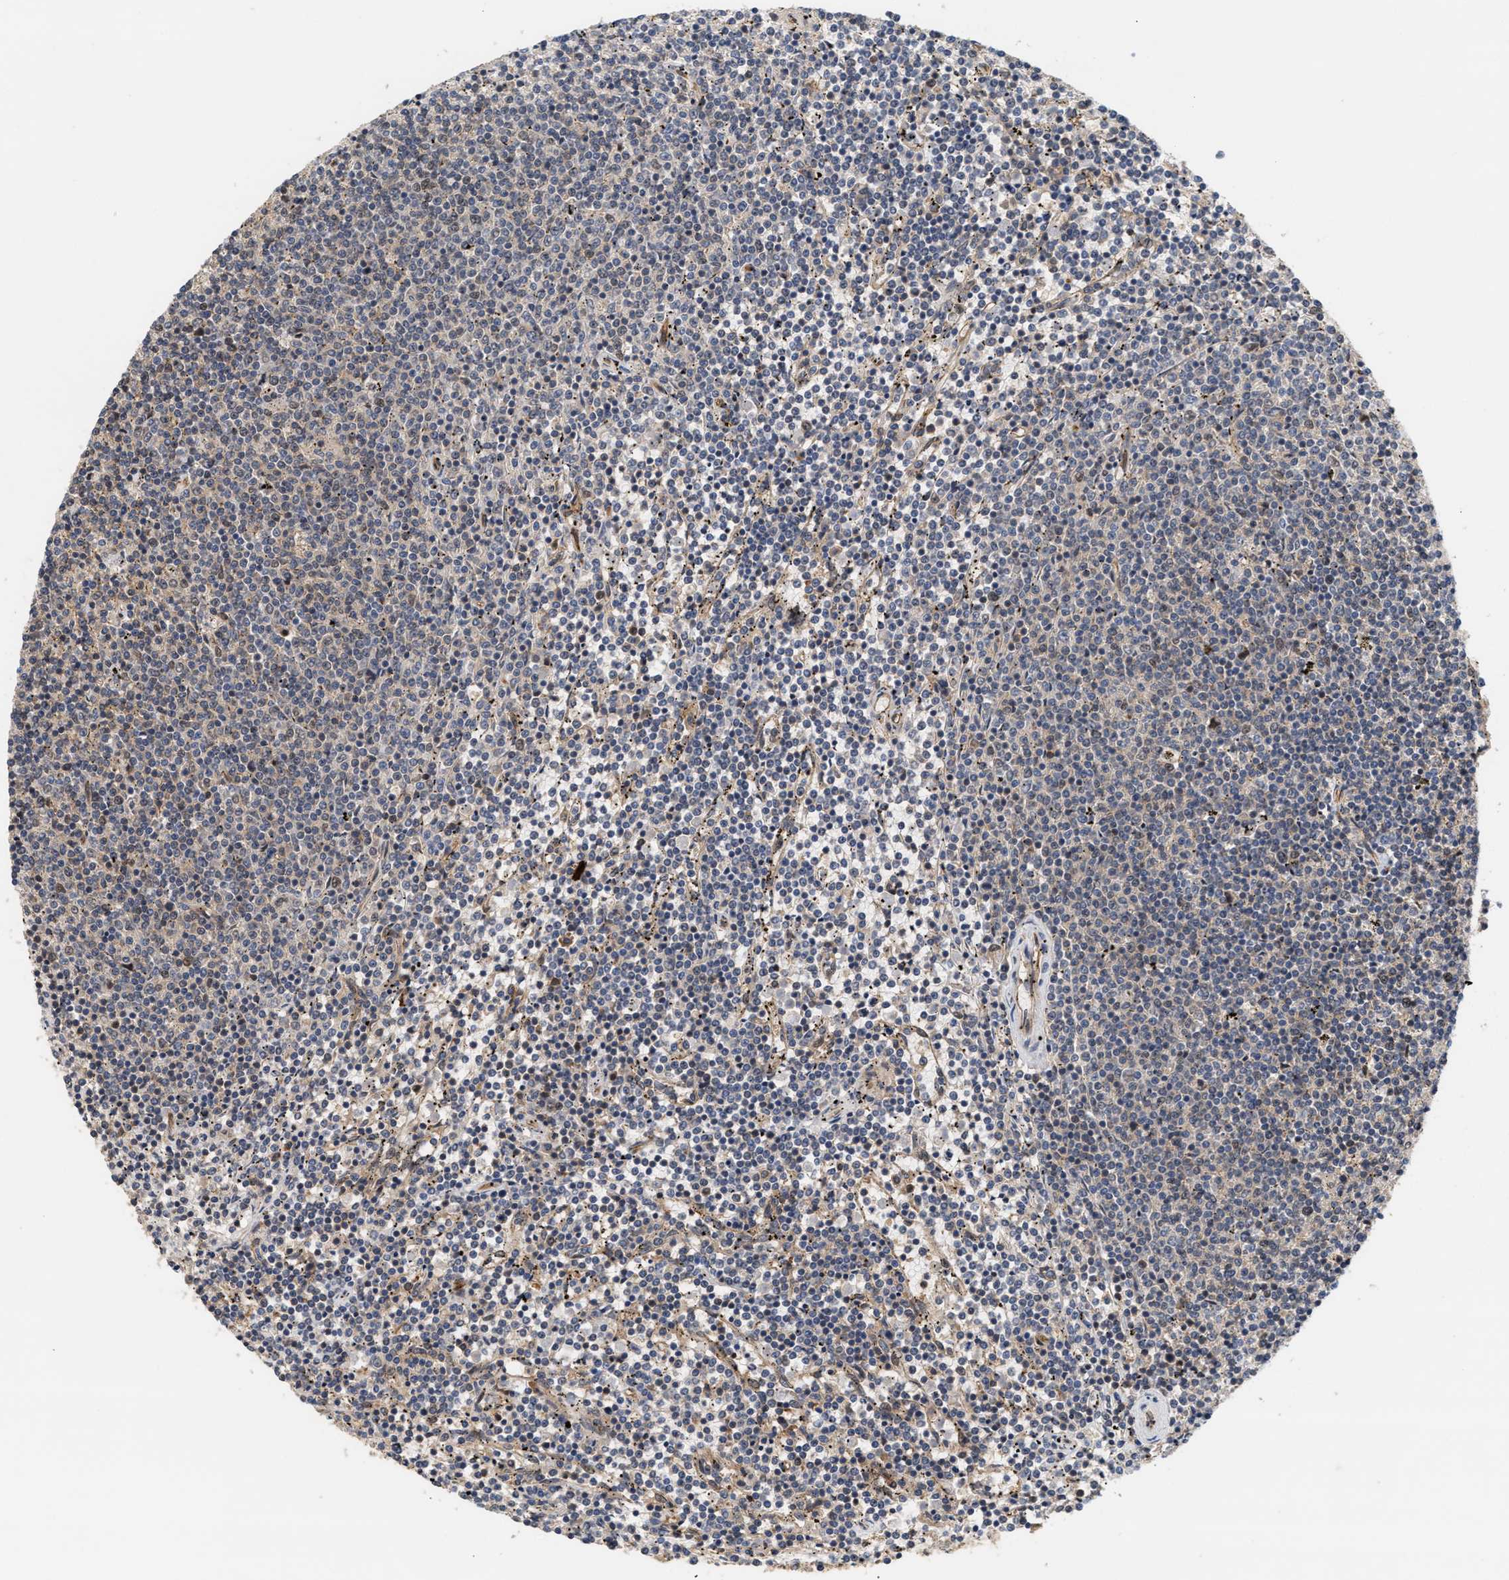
{"staining": {"intensity": "negative", "quantity": "none", "location": "none"}, "tissue": "lymphoma", "cell_type": "Tumor cells", "image_type": "cancer", "snomed": [{"axis": "morphology", "description": "Malignant lymphoma, non-Hodgkin's type, Low grade"}, {"axis": "topography", "description": "Spleen"}], "caption": "This photomicrograph is of lymphoma stained with immunohistochemistry to label a protein in brown with the nuclei are counter-stained blue. There is no expression in tumor cells. (Immunohistochemistry, brightfield microscopy, high magnification).", "gene": "ABHD5", "patient": {"sex": "female", "age": 50}}